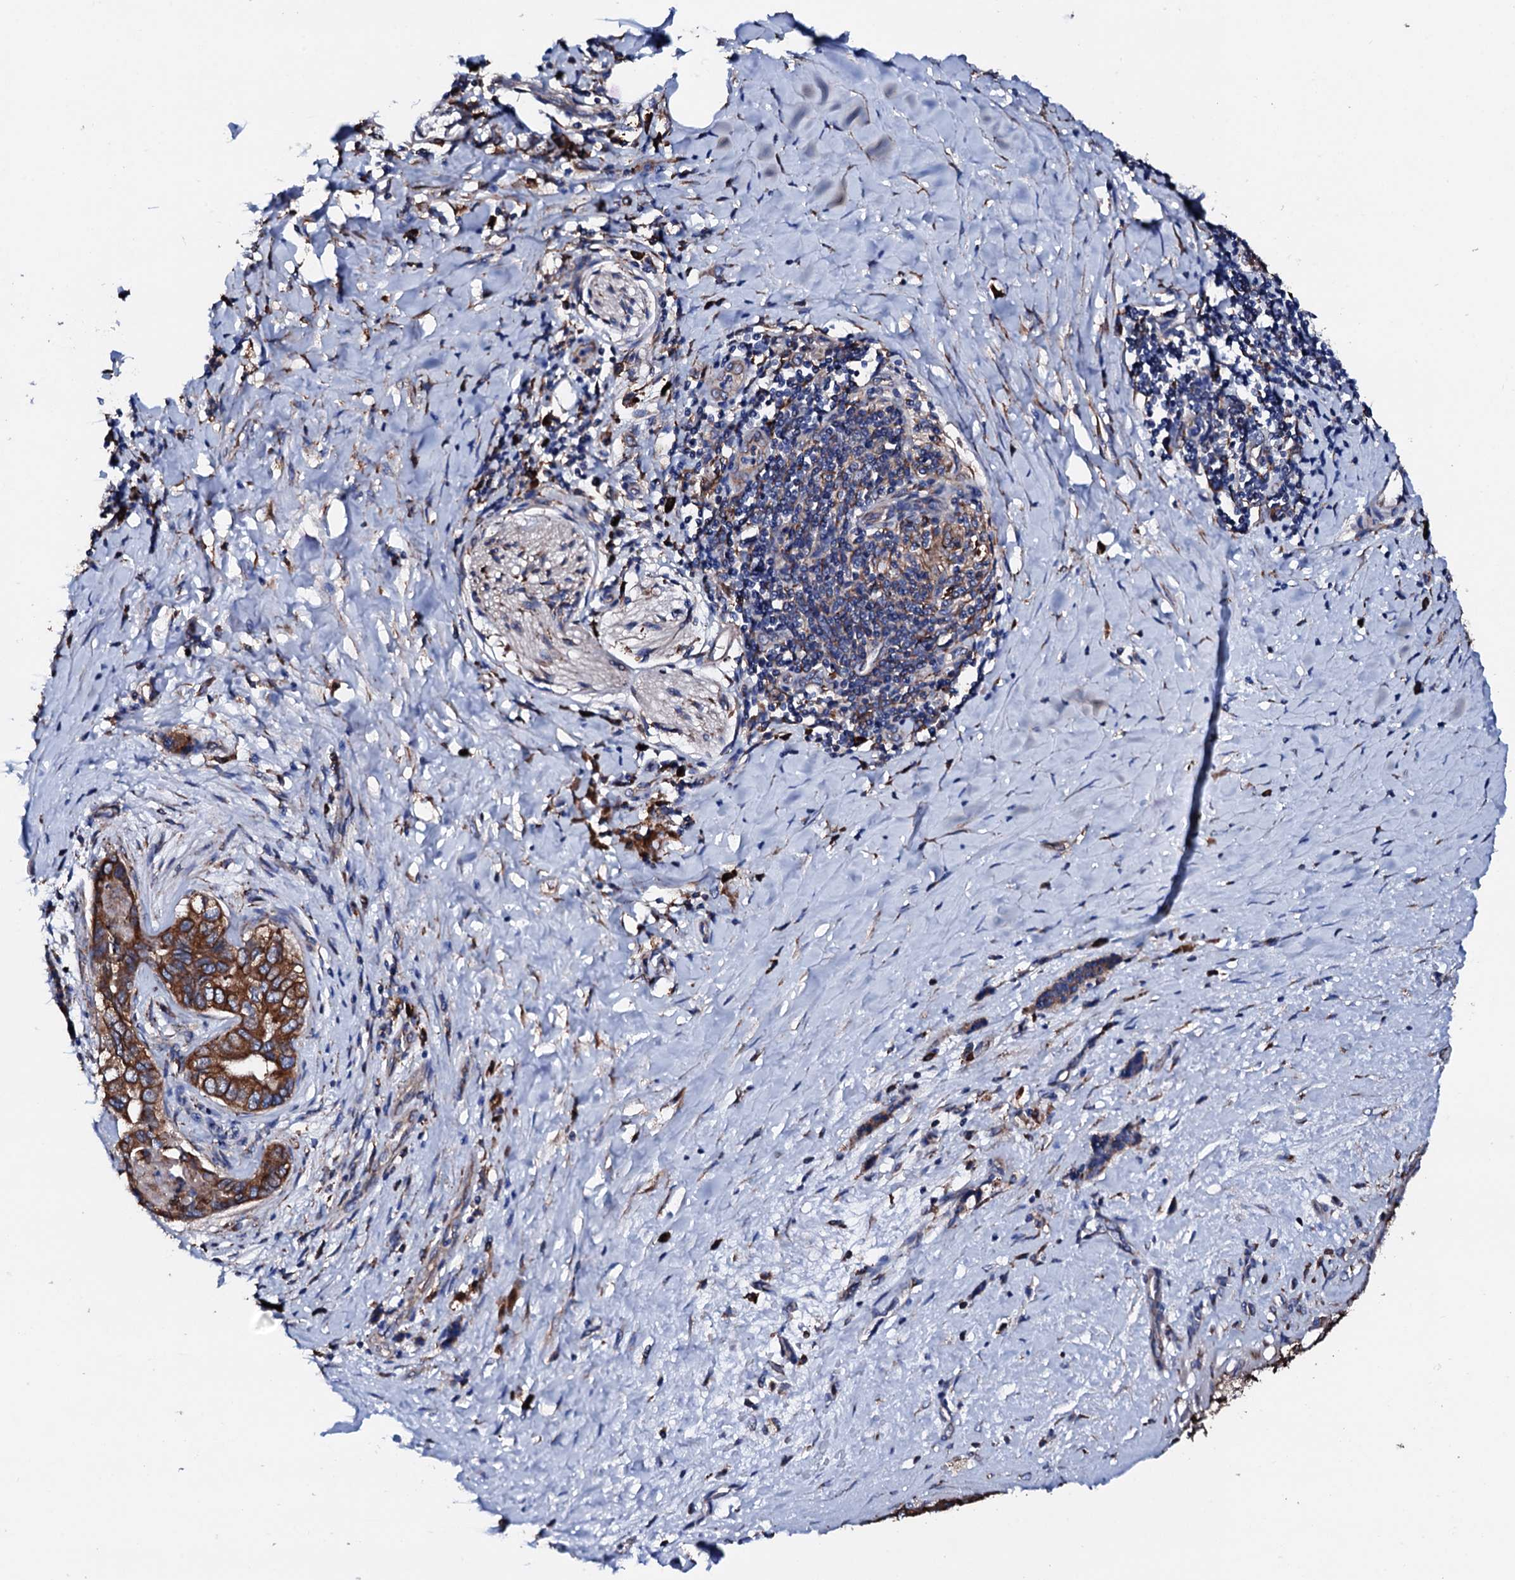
{"staining": {"intensity": "strong", "quantity": ">75%", "location": "cytoplasmic/membranous"}, "tissue": "pancreatic cancer", "cell_type": "Tumor cells", "image_type": "cancer", "snomed": [{"axis": "morphology", "description": "Adenocarcinoma, NOS"}, {"axis": "topography", "description": "Pancreas"}], "caption": "Human adenocarcinoma (pancreatic) stained with a brown dye reveals strong cytoplasmic/membranous positive positivity in about >75% of tumor cells.", "gene": "AMDHD1", "patient": {"sex": "male", "age": 51}}